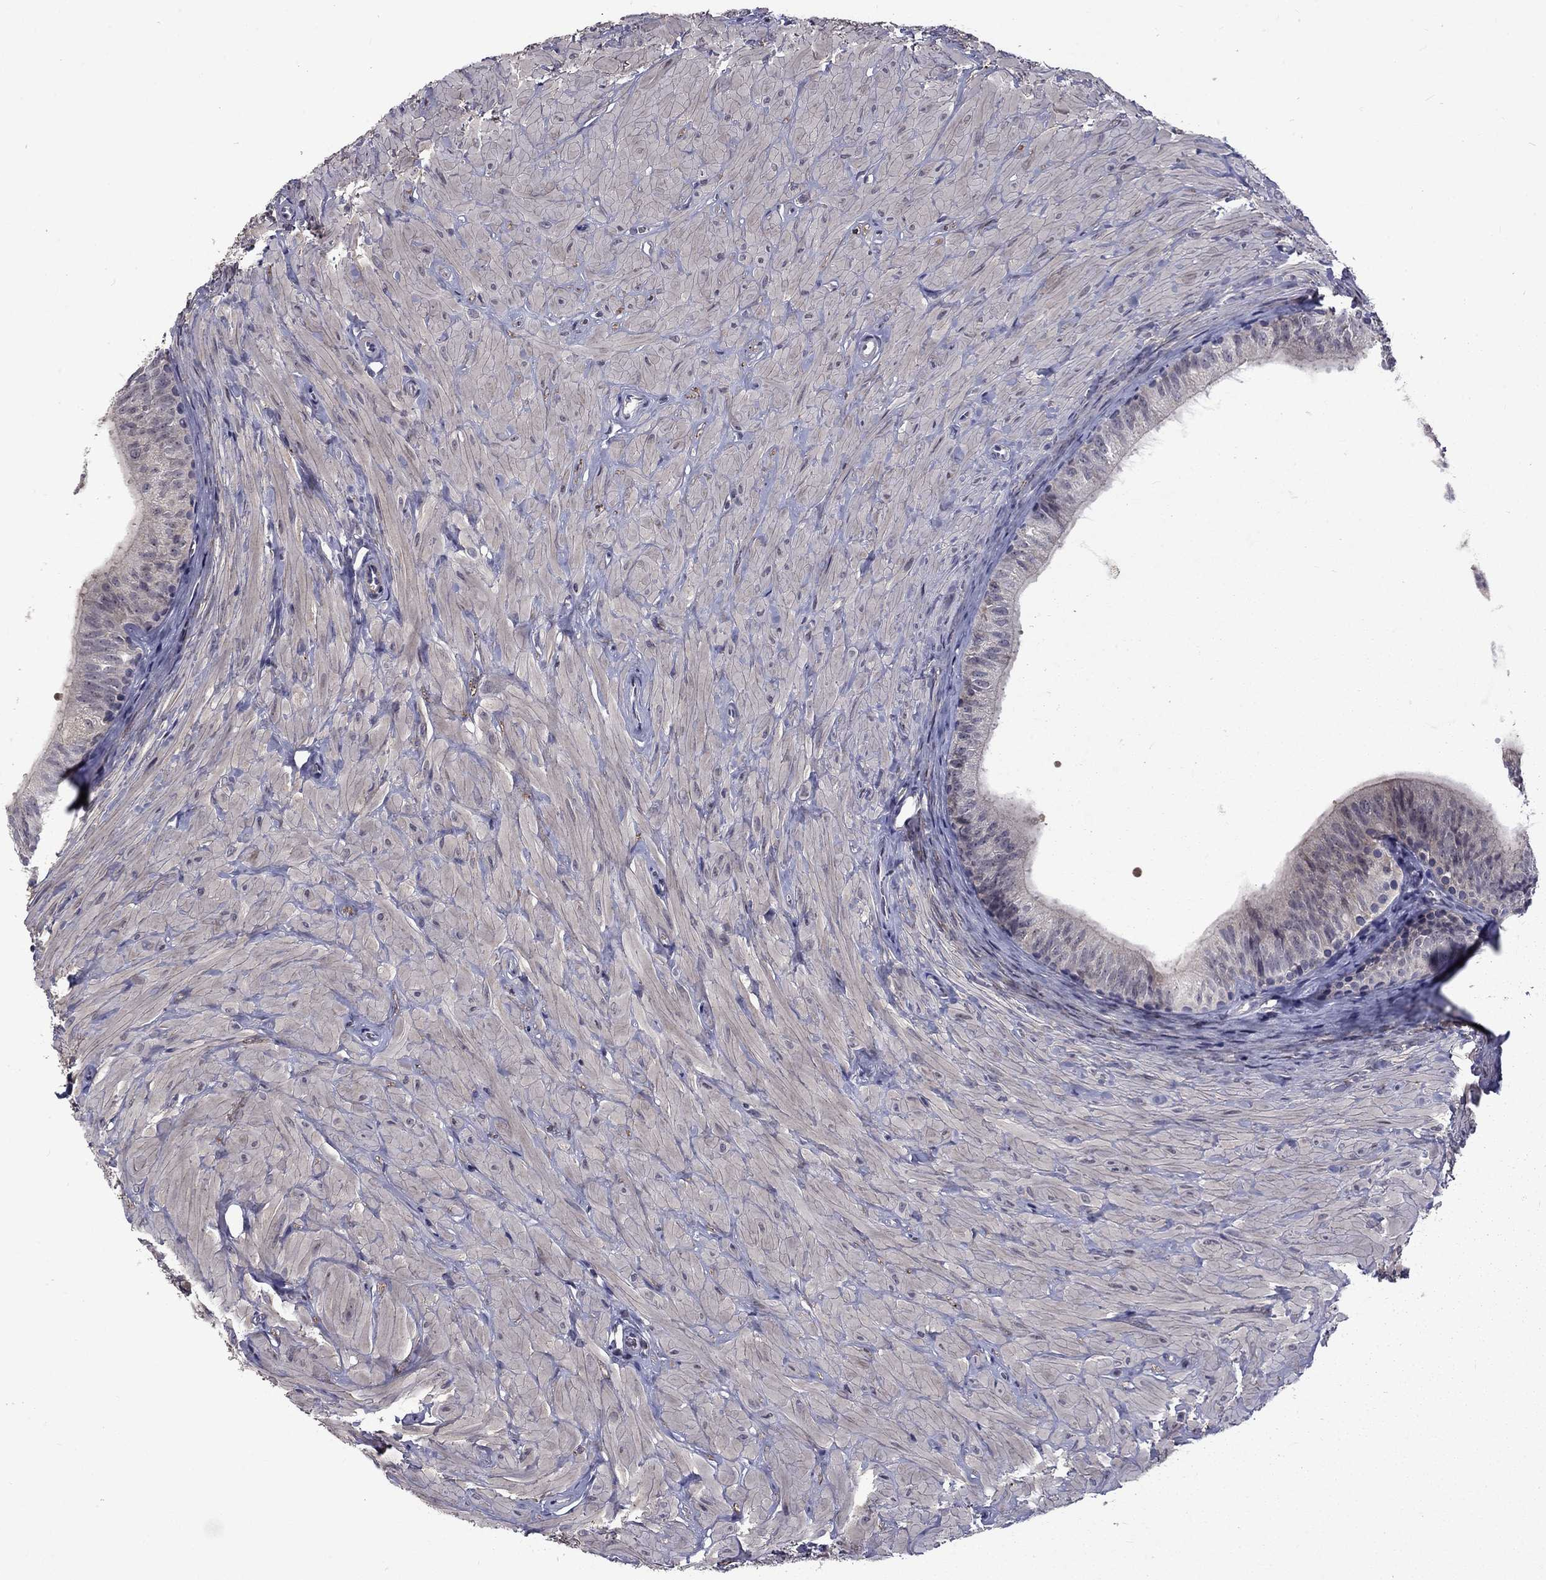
{"staining": {"intensity": "negative", "quantity": "none", "location": "none"}, "tissue": "epididymis", "cell_type": "Glandular cells", "image_type": "normal", "snomed": [{"axis": "morphology", "description": "Normal tissue, NOS"}, {"axis": "topography", "description": "Epididymis"}, {"axis": "topography", "description": "Vas deferens"}], "caption": "Immunohistochemistry (IHC) of unremarkable human epididymis exhibits no staining in glandular cells. (DAB immunohistochemistry (IHC) visualized using brightfield microscopy, high magnification).", "gene": "SNTA1", "patient": {"sex": "male", "age": 23}}